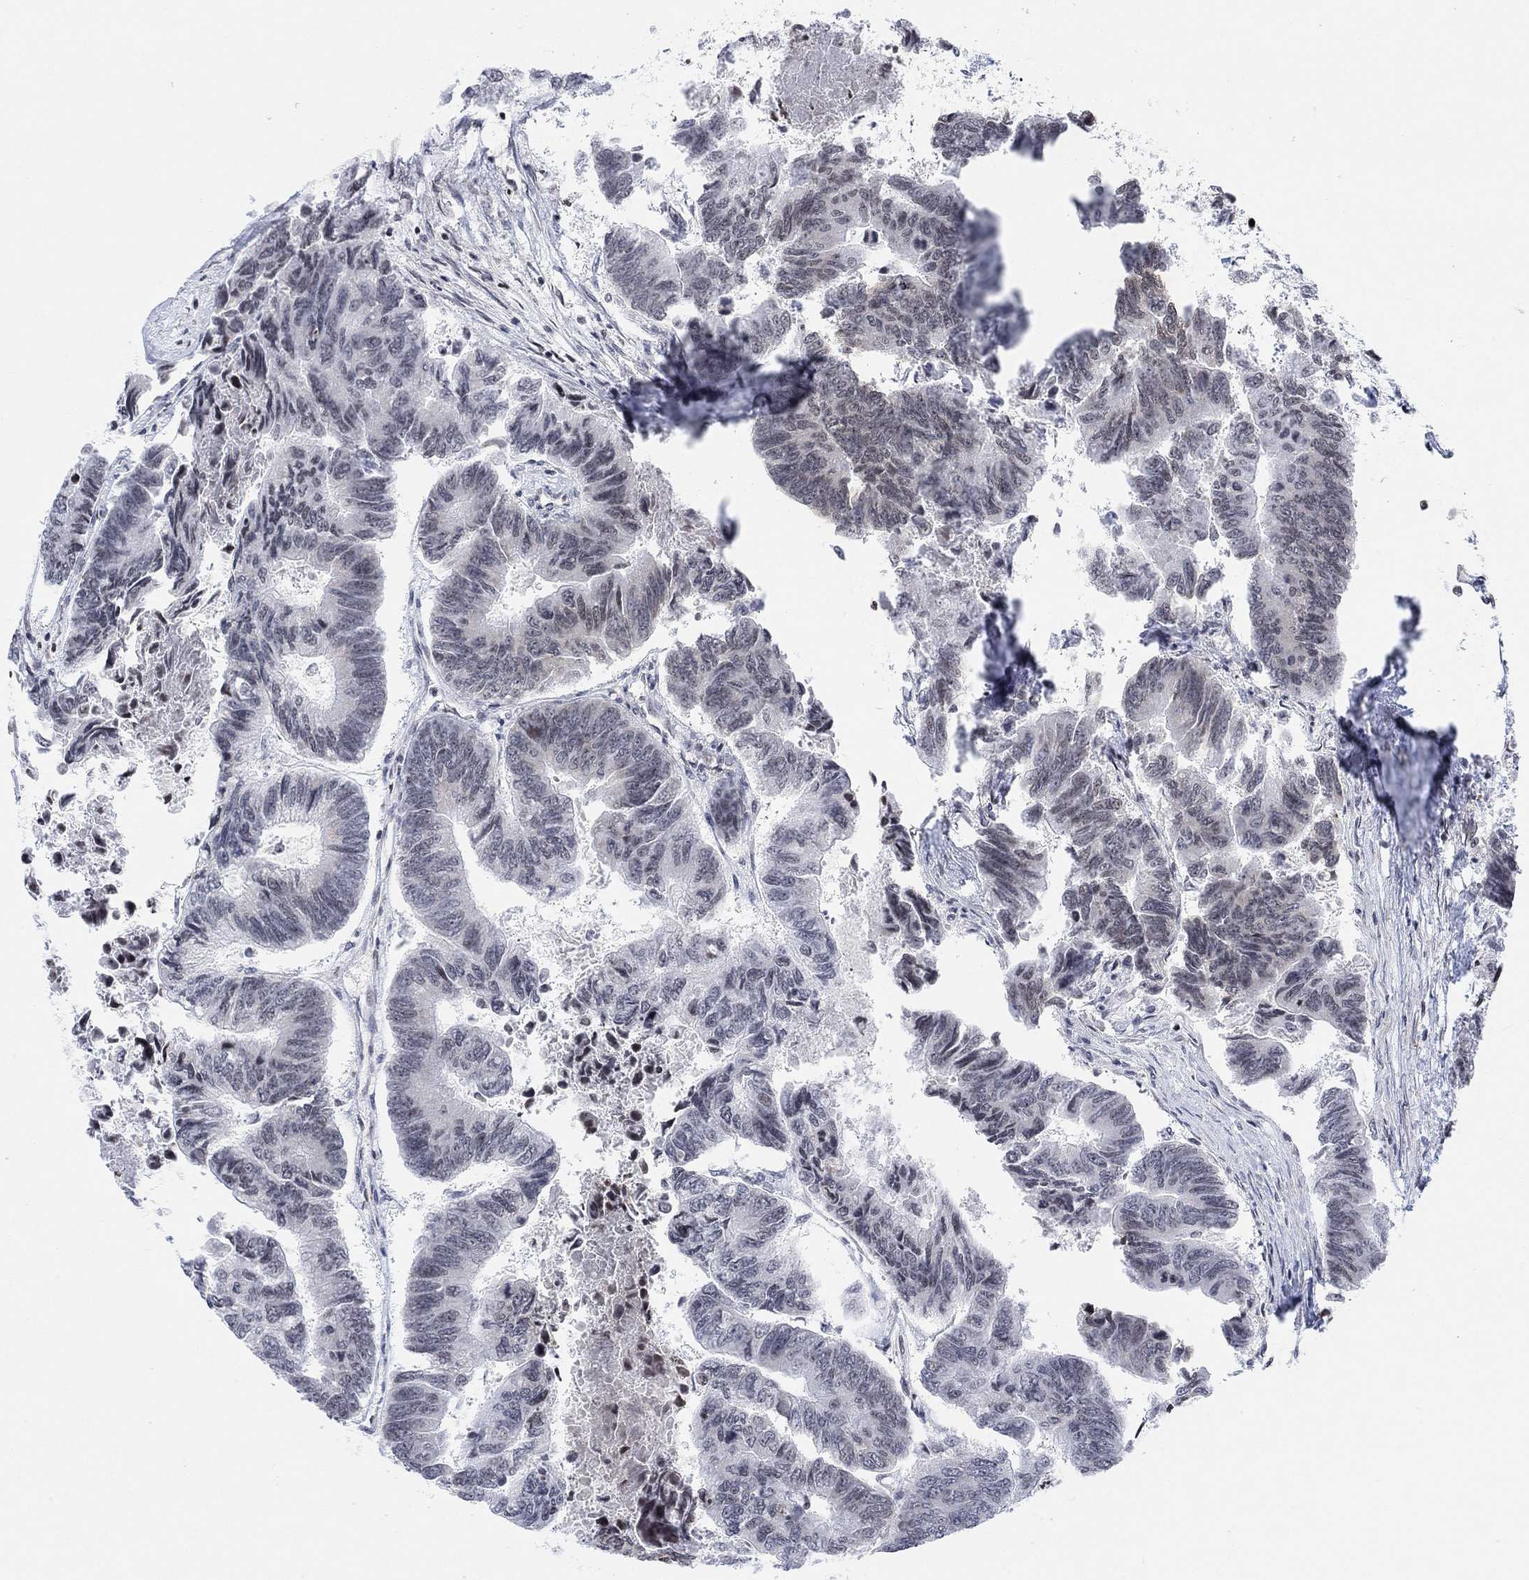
{"staining": {"intensity": "negative", "quantity": "none", "location": "none"}, "tissue": "colorectal cancer", "cell_type": "Tumor cells", "image_type": "cancer", "snomed": [{"axis": "morphology", "description": "Adenocarcinoma, NOS"}, {"axis": "topography", "description": "Colon"}], "caption": "Immunohistochemistry (IHC) image of colorectal cancer stained for a protein (brown), which exhibits no positivity in tumor cells. Brightfield microscopy of IHC stained with DAB (3,3'-diaminobenzidine) (brown) and hematoxylin (blue), captured at high magnification.", "gene": "ABHD14A", "patient": {"sex": "female", "age": 65}}